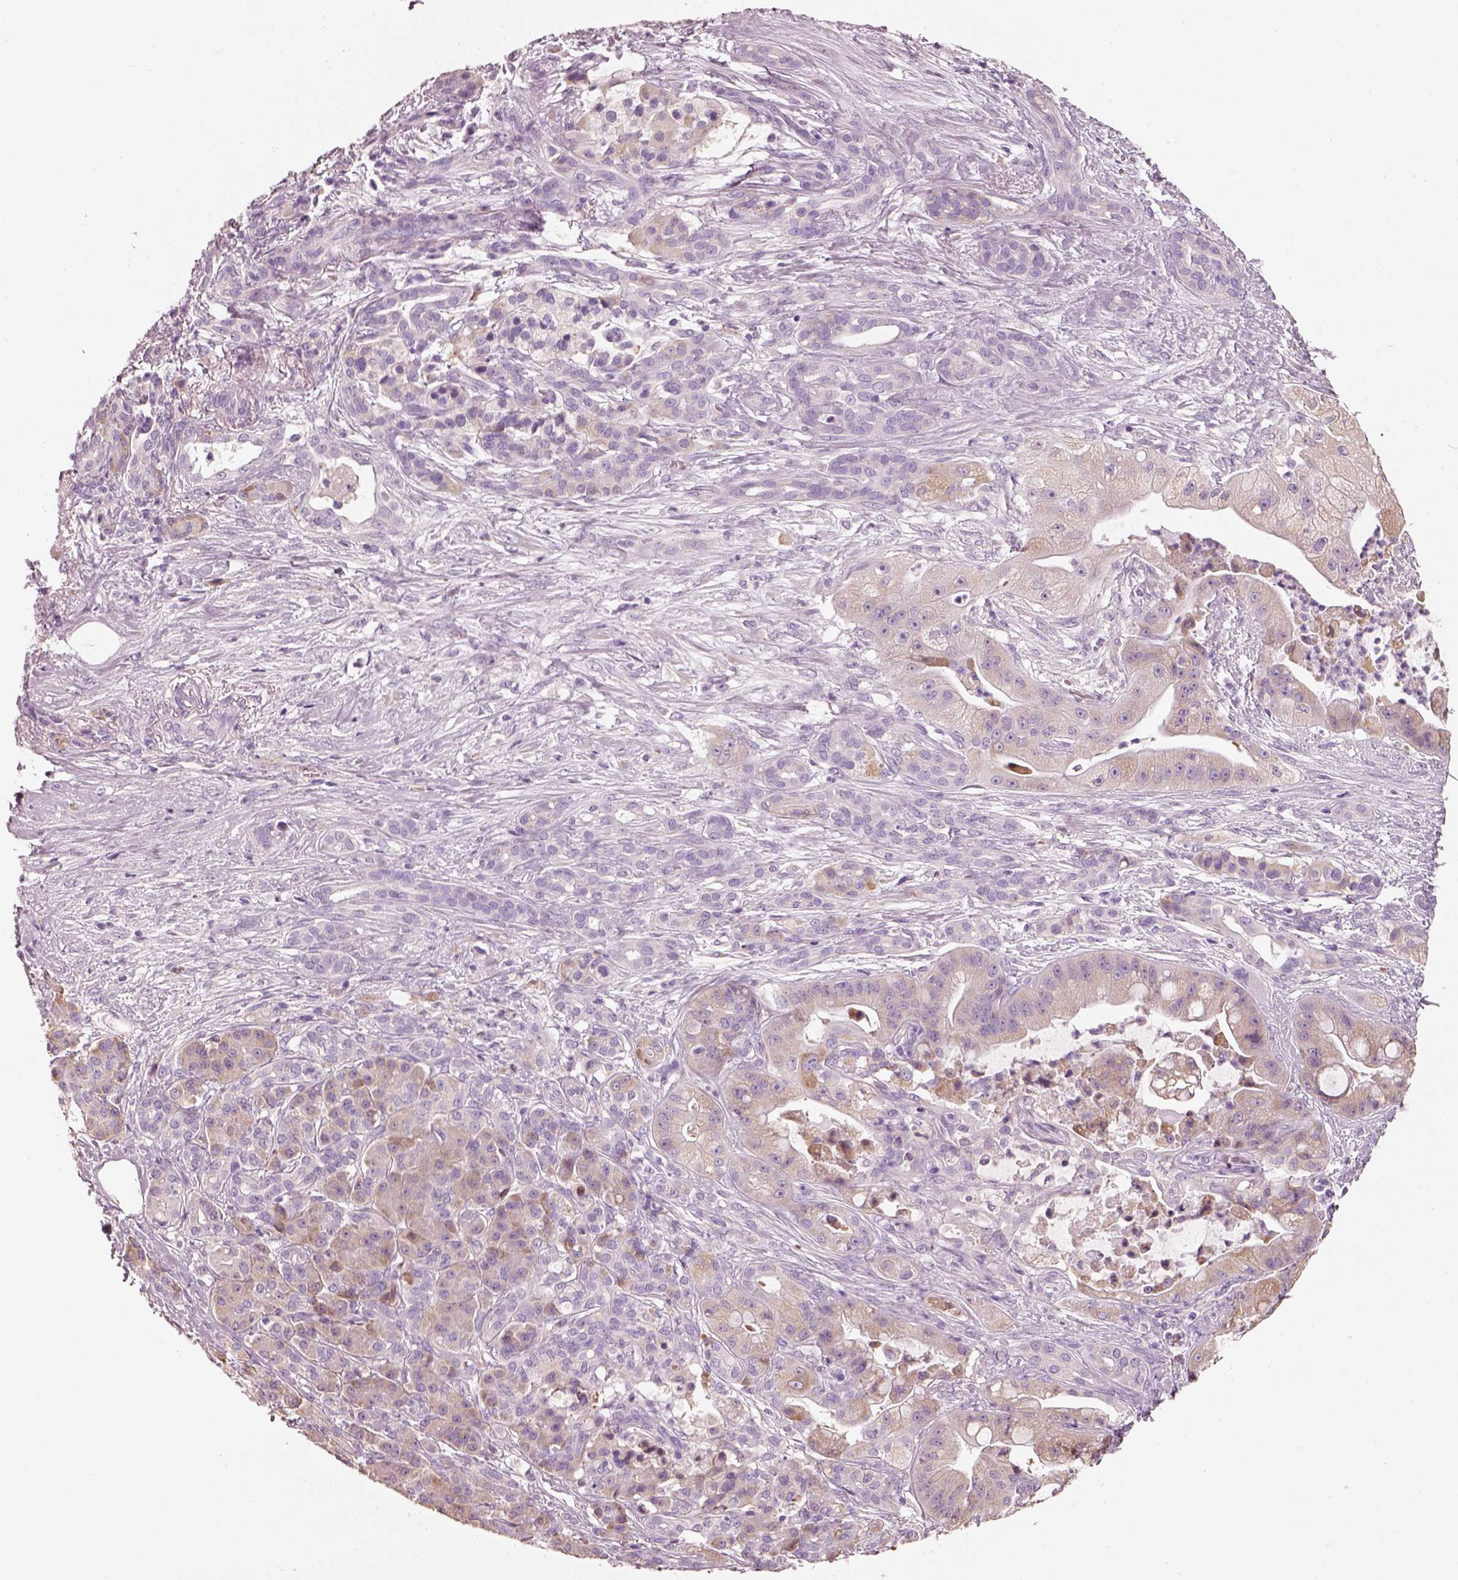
{"staining": {"intensity": "negative", "quantity": "none", "location": "none"}, "tissue": "pancreatic cancer", "cell_type": "Tumor cells", "image_type": "cancer", "snomed": [{"axis": "morphology", "description": "Normal tissue, NOS"}, {"axis": "morphology", "description": "Inflammation, NOS"}, {"axis": "morphology", "description": "Adenocarcinoma, NOS"}, {"axis": "topography", "description": "Pancreas"}], "caption": "Tumor cells show no significant protein expression in adenocarcinoma (pancreatic).", "gene": "PNOC", "patient": {"sex": "male", "age": 57}}